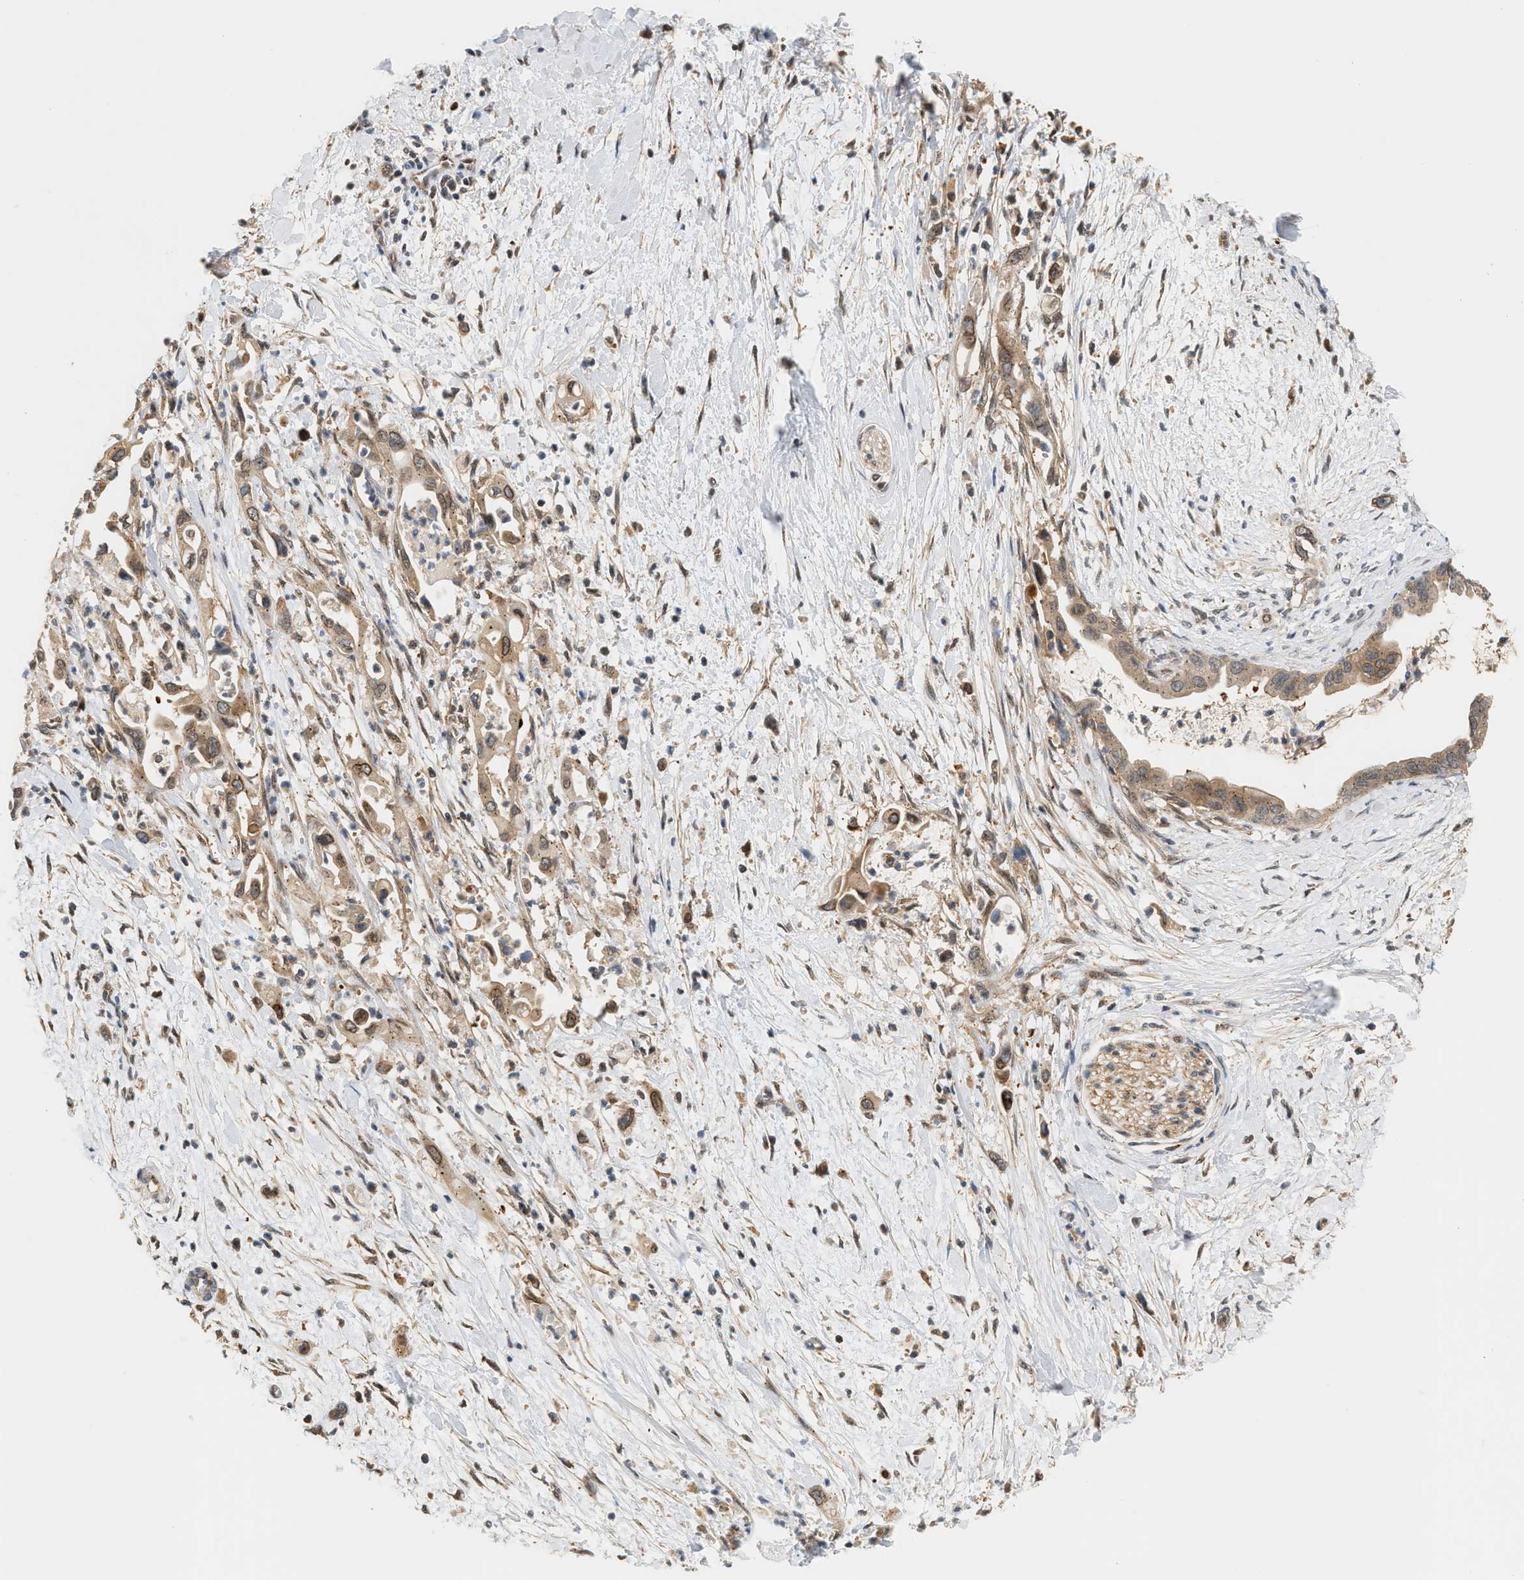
{"staining": {"intensity": "weak", "quantity": ">75%", "location": "cytoplasmic/membranous"}, "tissue": "pancreatic cancer", "cell_type": "Tumor cells", "image_type": "cancer", "snomed": [{"axis": "morphology", "description": "Adenocarcinoma, NOS"}, {"axis": "topography", "description": "Pancreas"}], "caption": "The micrograph displays staining of pancreatic cancer (adenocarcinoma), revealing weak cytoplasmic/membranous protein staining (brown color) within tumor cells.", "gene": "MAP2K5", "patient": {"sex": "male", "age": 55}}